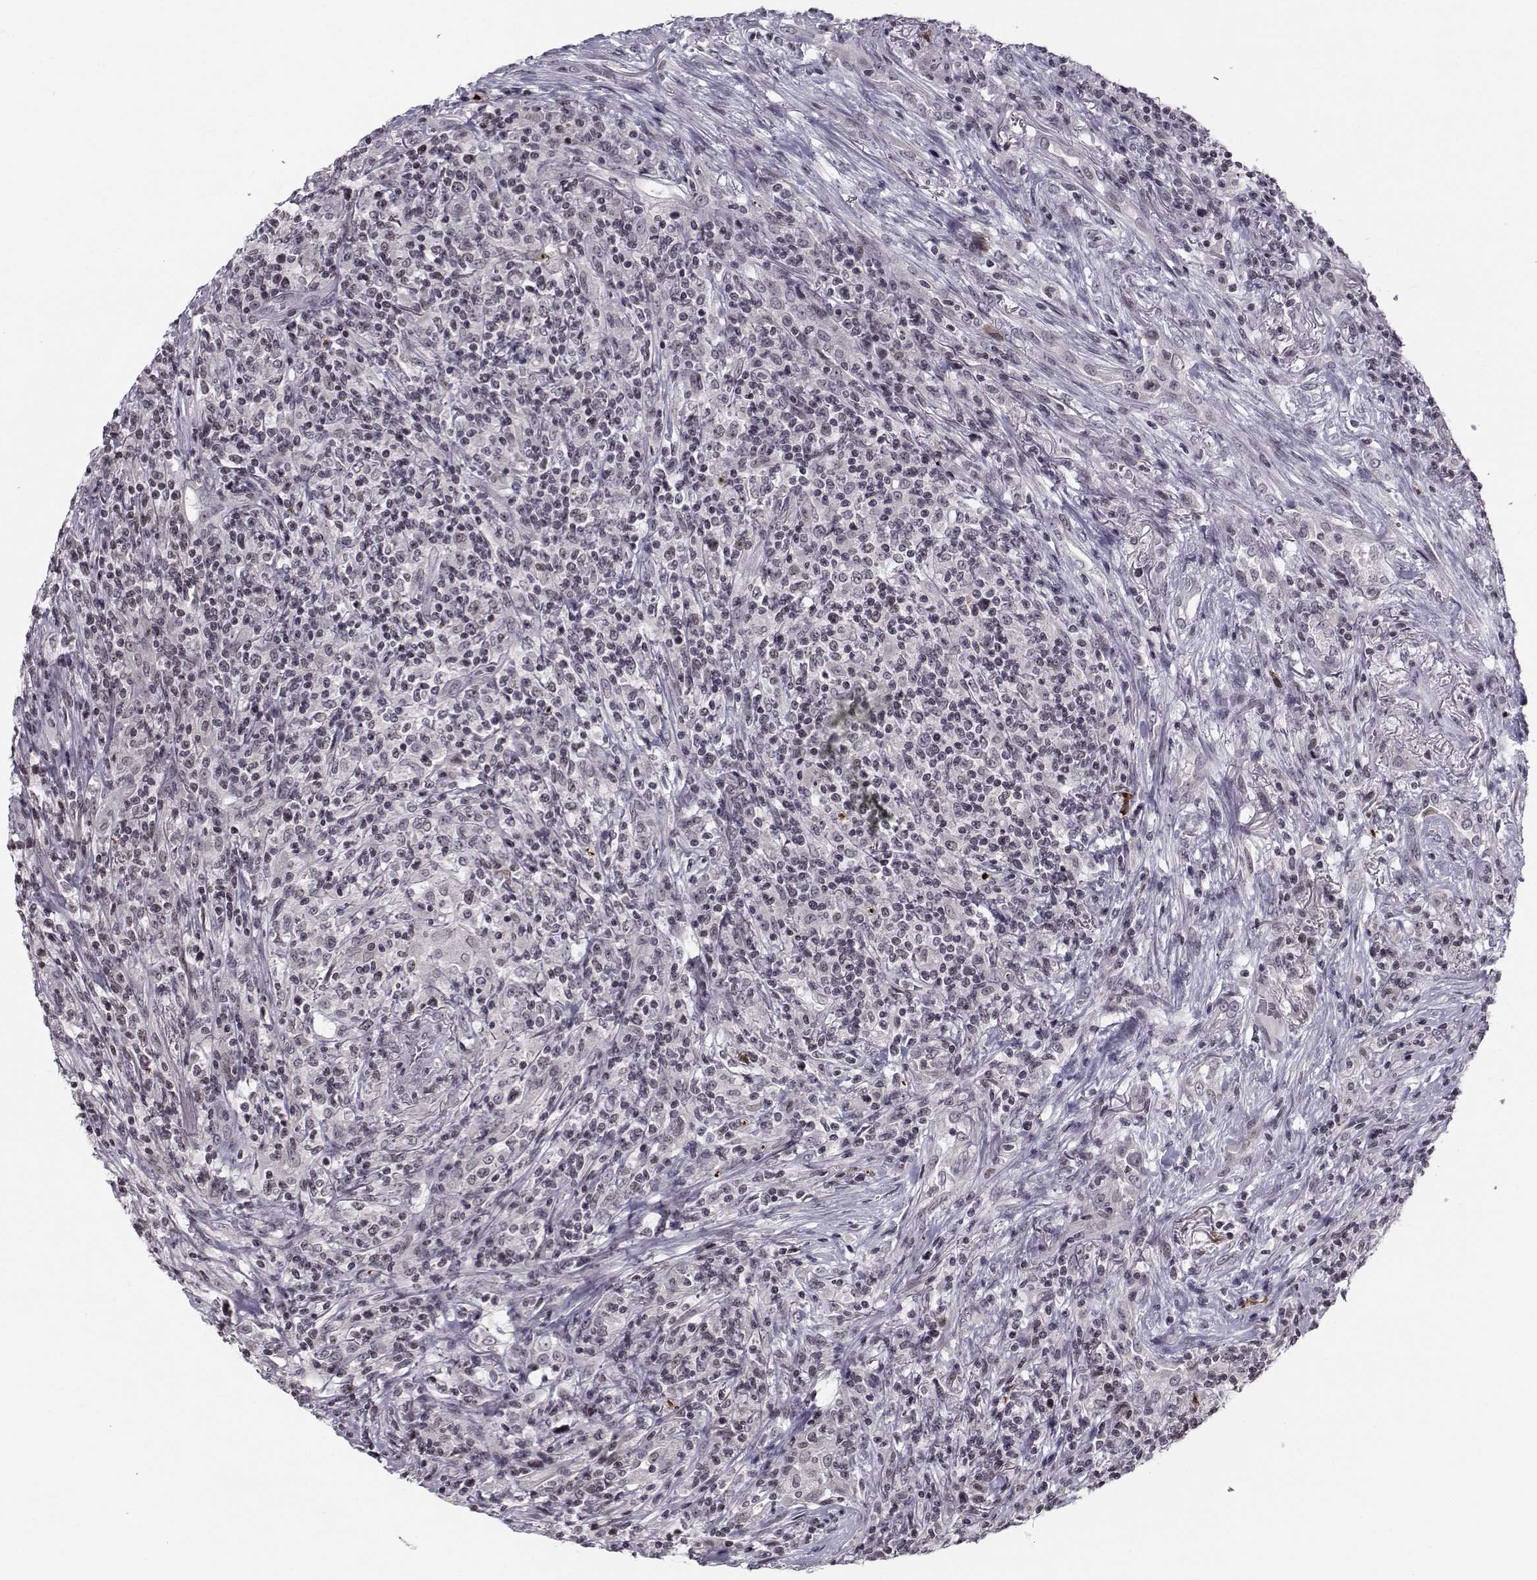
{"staining": {"intensity": "negative", "quantity": "none", "location": "none"}, "tissue": "lymphoma", "cell_type": "Tumor cells", "image_type": "cancer", "snomed": [{"axis": "morphology", "description": "Malignant lymphoma, non-Hodgkin's type, High grade"}, {"axis": "topography", "description": "Lung"}], "caption": "Human lymphoma stained for a protein using immunohistochemistry (IHC) demonstrates no positivity in tumor cells.", "gene": "MARCHF4", "patient": {"sex": "male", "age": 79}}